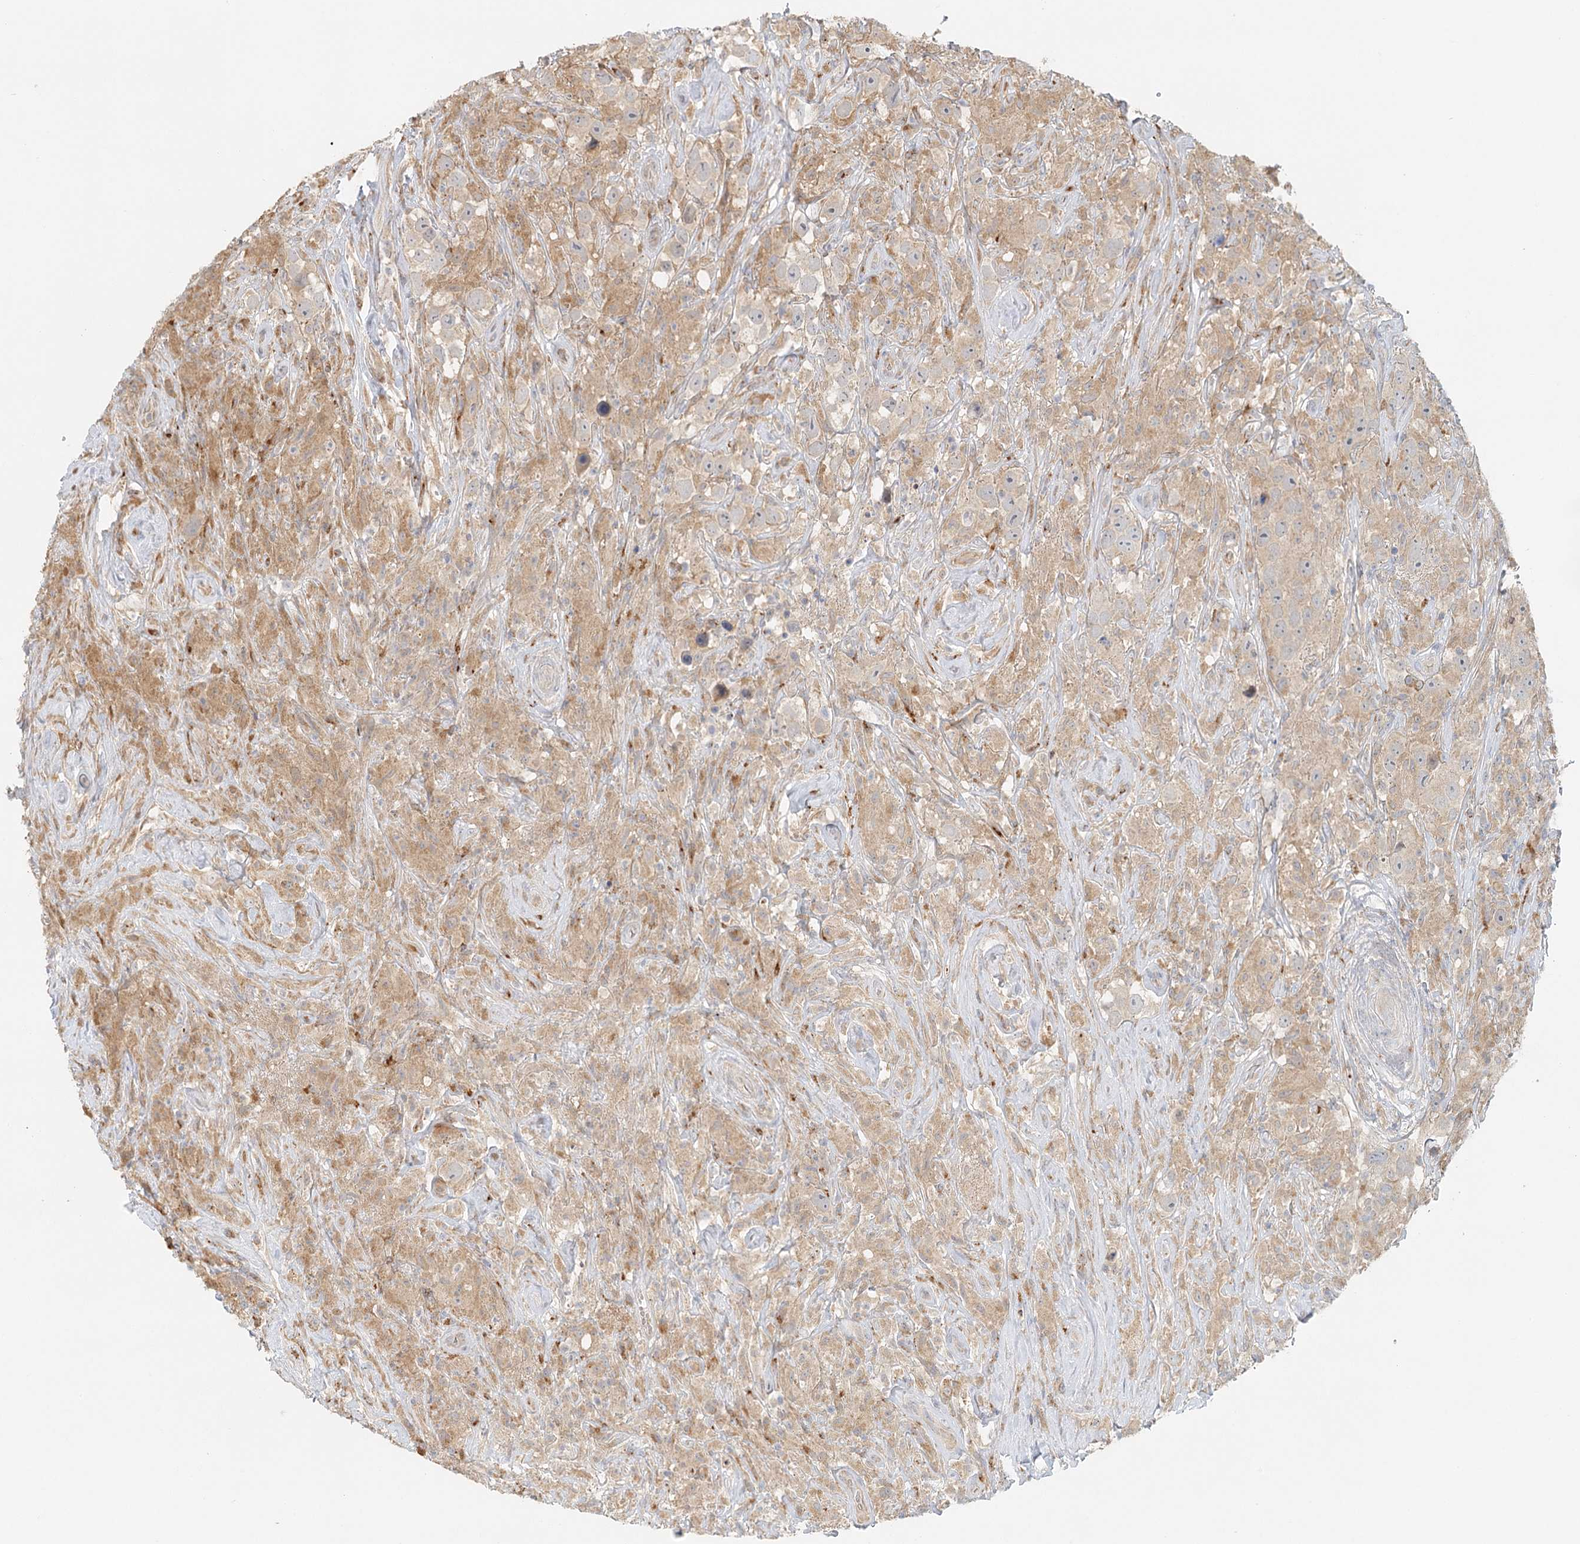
{"staining": {"intensity": "weak", "quantity": ">75%", "location": "cytoplasmic/membranous"}, "tissue": "testis cancer", "cell_type": "Tumor cells", "image_type": "cancer", "snomed": [{"axis": "morphology", "description": "Seminoma, NOS"}, {"axis": "topography", "description": "Testis"}], "caption": "Protein expression analysis of seminoma (testis) demonstrates weak cytoplasmic/membranous positivity in about >75% of tumor cells.", "gene": "VSIG1", "patient": {"sex": "male", "age": 49}}